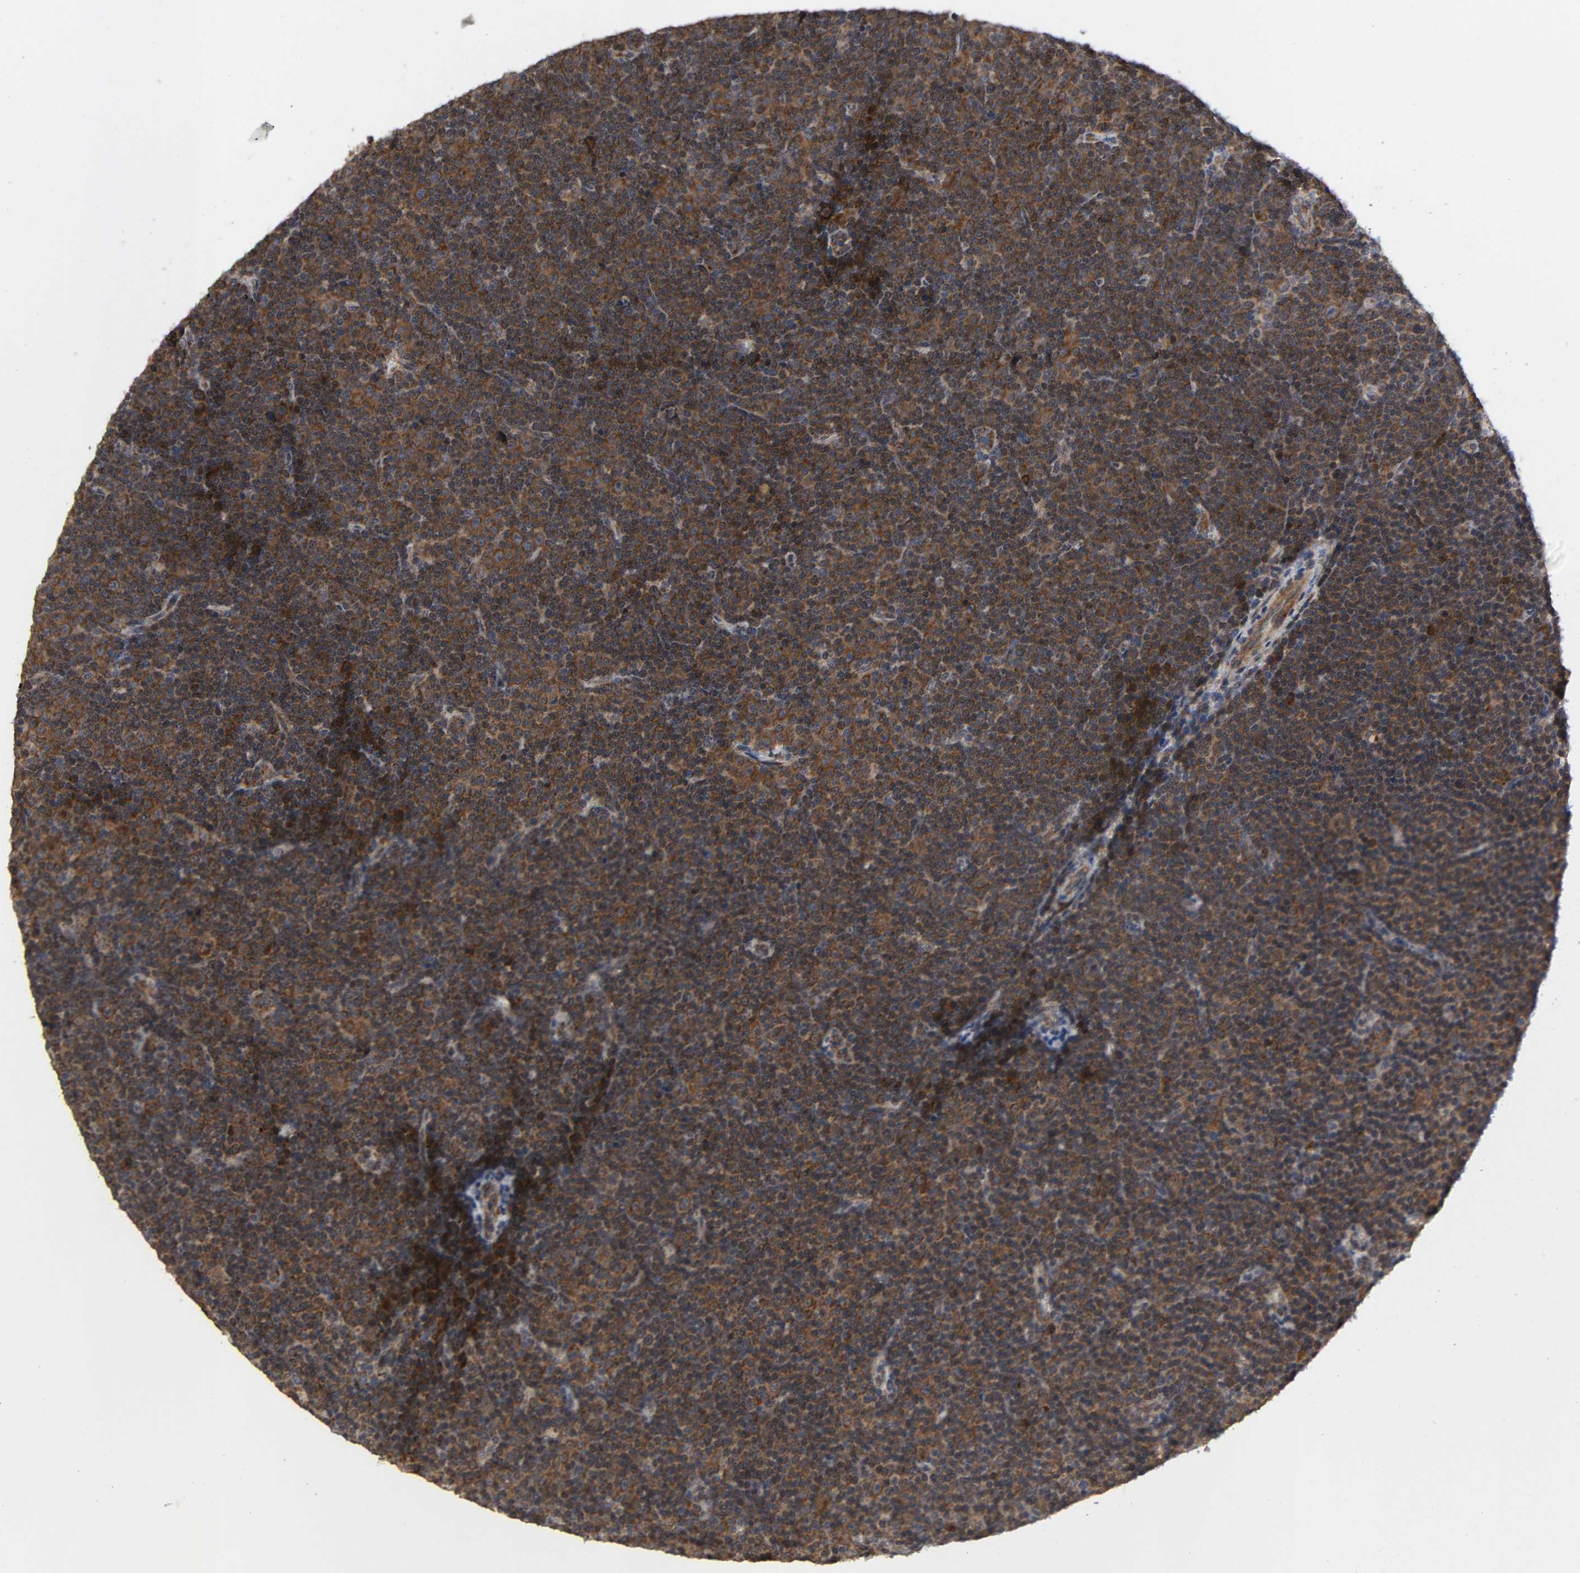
{"staining": {"intensity": "strong", "quantity": ">75%", "location": "cytoplasmic/membranous"}, "tissue": "lymphoma", "cell_type": "Tumor cells", "image_type": "cancer", "snomed": [{"axis": "morphology", "description": "Malignant lymphoma, non-Hodgkin's type, Low grade"}, {"axis": "topography", "description": "Lymph node"}], "caption": "Human low-grade malignant lymphoma, non-Hodgkin's type stained with a brown dye reveals strong cytoplasmic/membranous positive expression in about >75% of tumor cells.", "gene": "SLC30A9", "patient": {"sex": "female", "age": 67}}